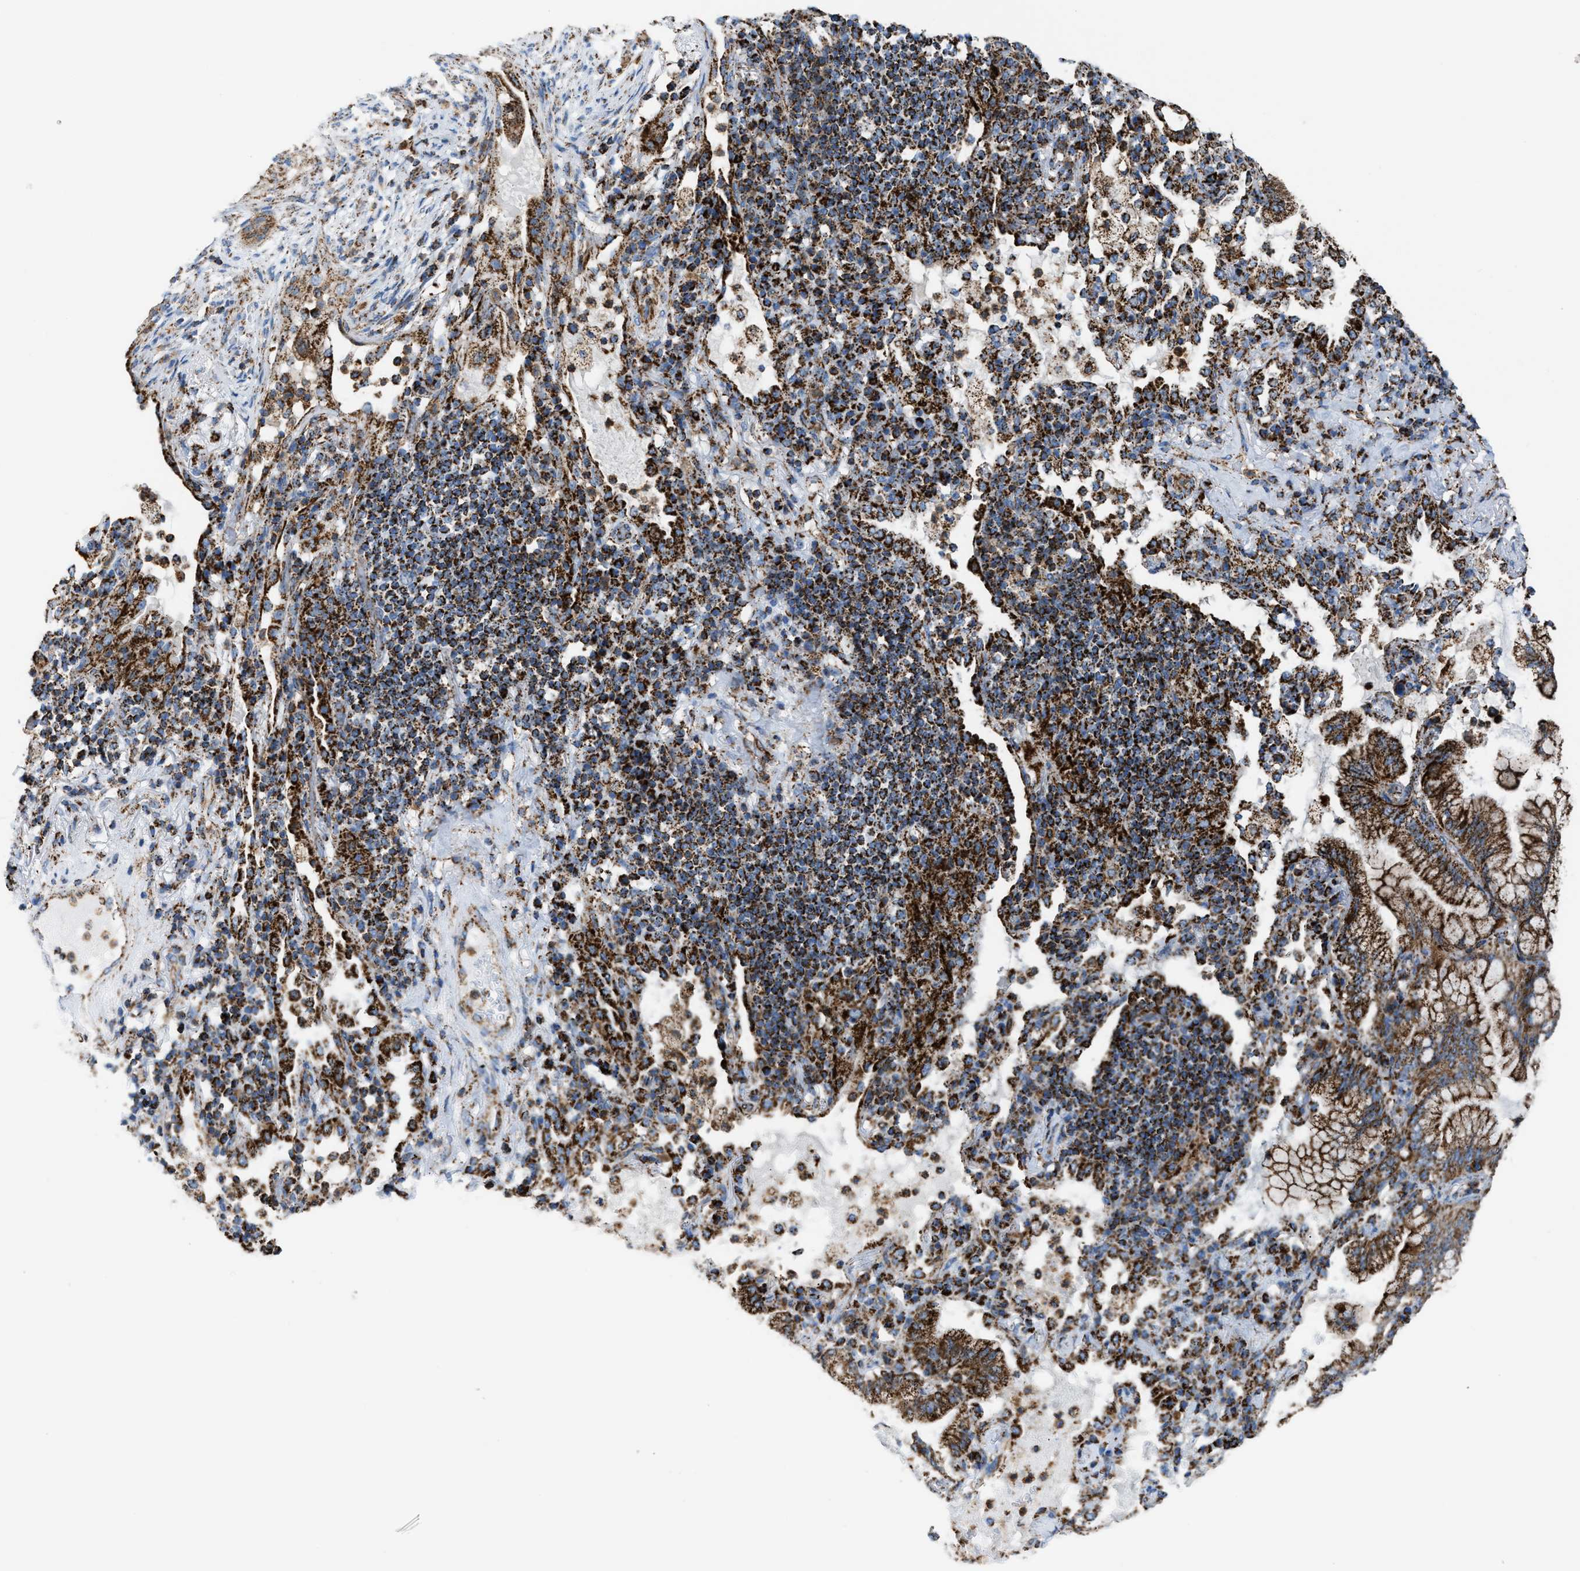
{"staining": {"intensity": "strong", "quantity": ">75%", "location": "cytoplasmic/membranous"}, "tissue": "lung cancer", "cell_type": "Tumor cells", "image_type": "cancer", "snomed": [{"axis": "morphology", "description": "Adenocarcinoma, NOS"}, {"axis": "topography", "description": "Lung"}], "caption": "Immunohistochemical staining of human adenocarcinoma (lung) demonstrates high levels of strong cytoplasmic/membranous protein expression in approximately >75% of tumor cells.", "gene": "ECHS1", "patient": {"sex": "female", "age": 70}}